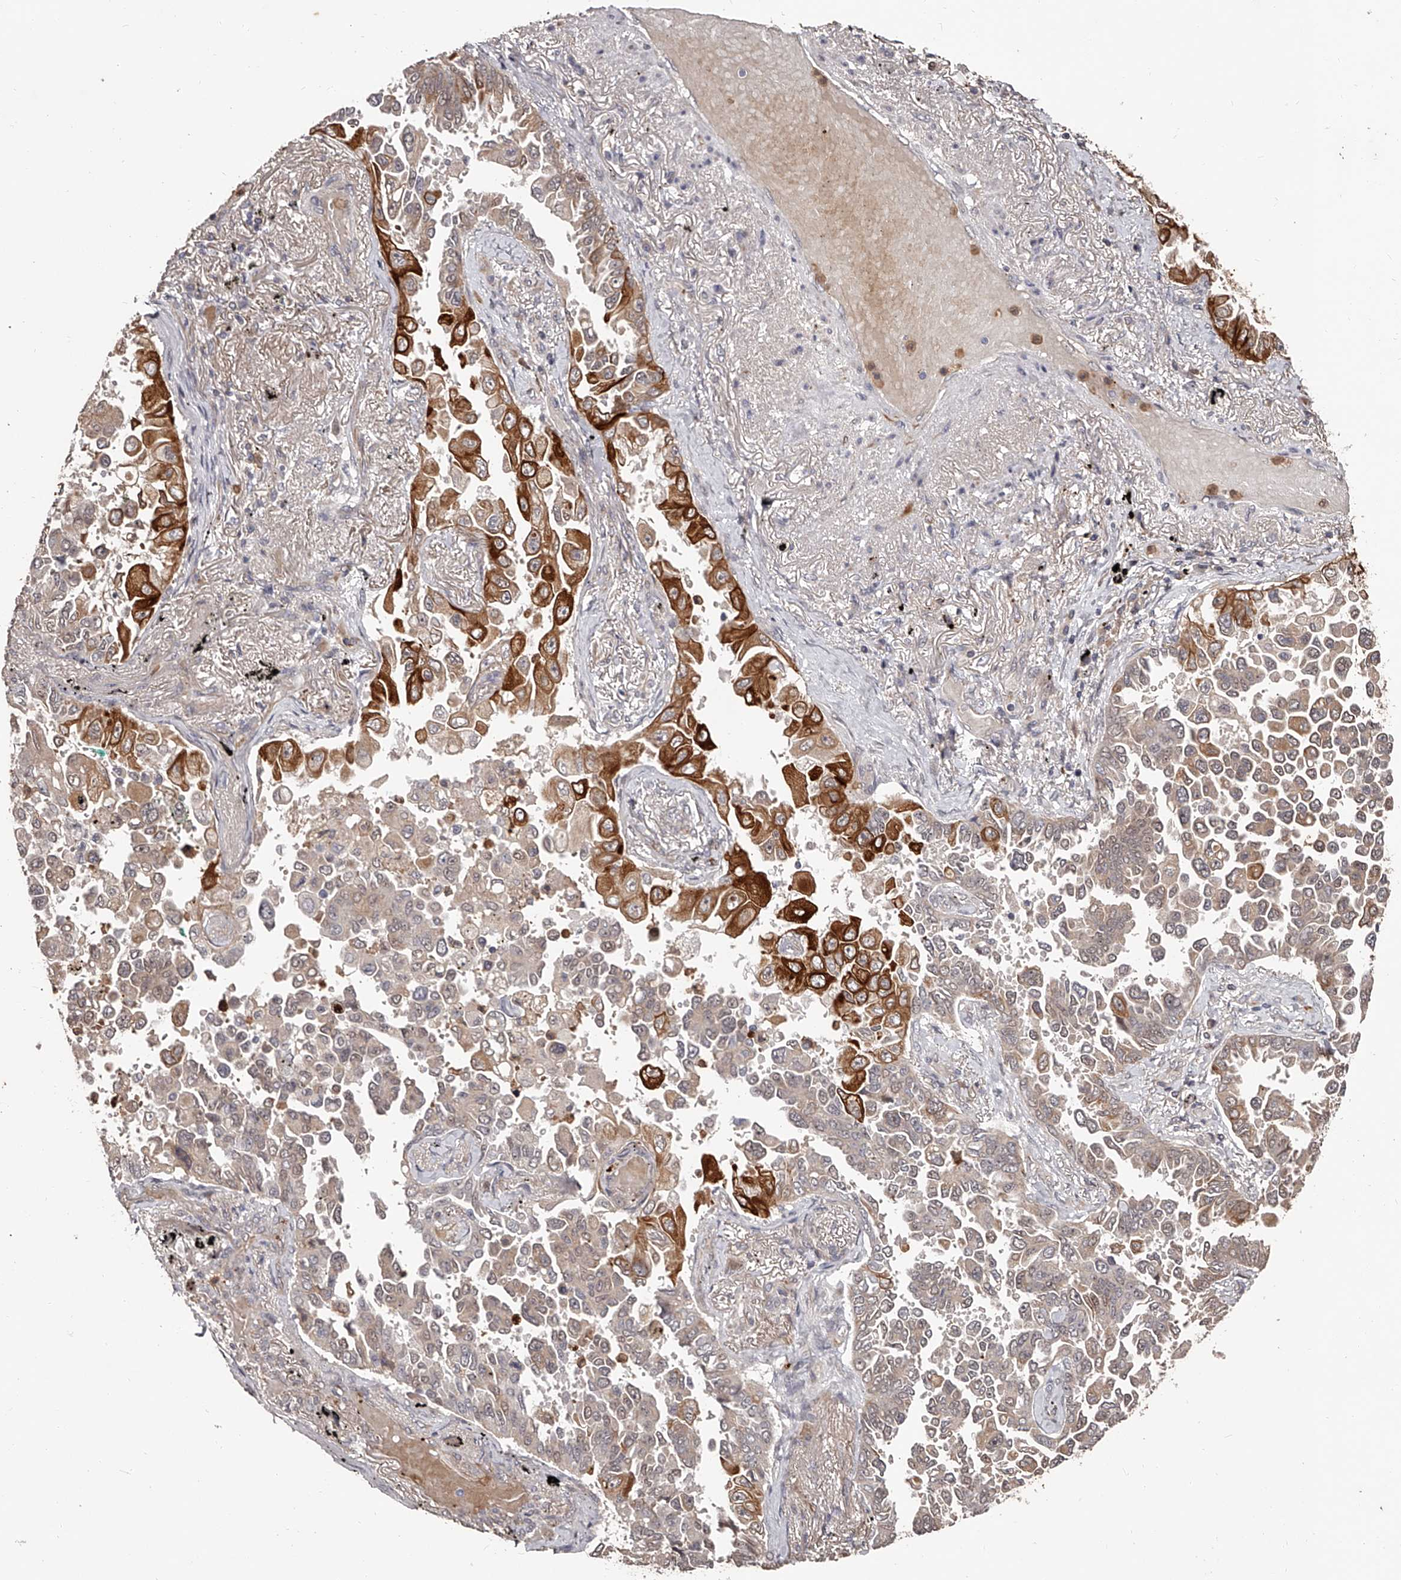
{"staining": {"intensity": "strong", "quantity": "<25%", "location": "cytoplasmic/membranous"}, "tissue": "lung cancer", "cell_type": "Tumor cells", "image_type": "cancer", "snomed": [{"axis": "morphology", "description": "Adenocarcinoma, NOS"}, {"axis": "topography", "description": "Lung"}], "caption": "The histopathology image shows staining of lung adenocarcinoma, revealing strong cytoplasmic/membranous protein expression (brown color) within tumor cells.", "gene": "URGCP", "patient": {"sex": "female", "age": 67}}